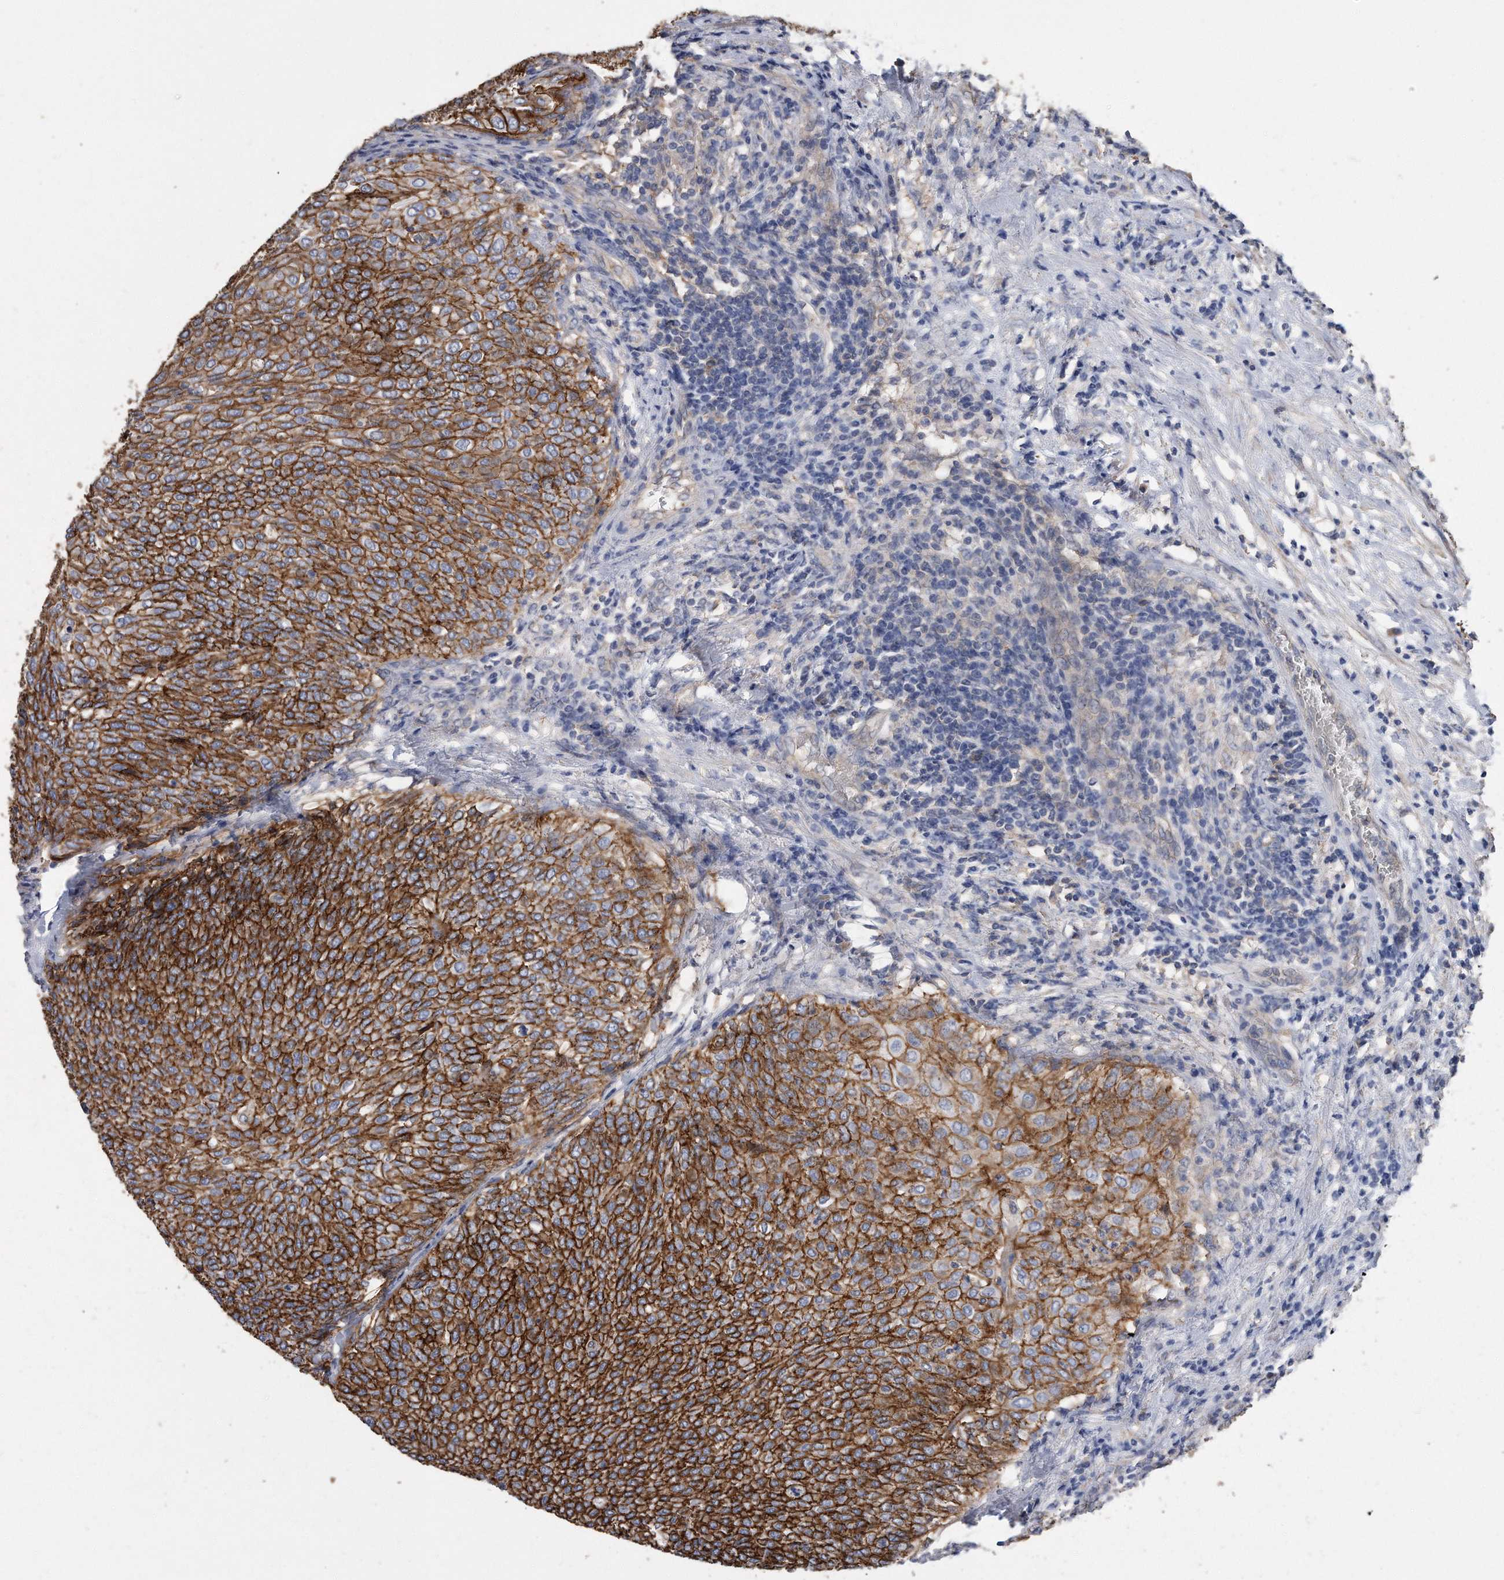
{"staining": {"intensity": "strong", "quantity": ">75%", "location": "cytoplasmic/membranous"}, "tissue": "urothelial cancer", "cell_type": "Tumor cells", "image_type": "cancer", "snomed": [{"axis": "morphology", "description": "Urothelial carcinoma, Low grade"}, {"axis": "topography", "description": "Urinary bladder"}], "caption": "Low-grade urothelial carcinoma stained for a protein (brown) shows strong cytoplasmic/membranous positive expression in approximately >75% of tumor cells.", "gene": "CDCP1", "patient": {"sex": "female", "age": 79}}